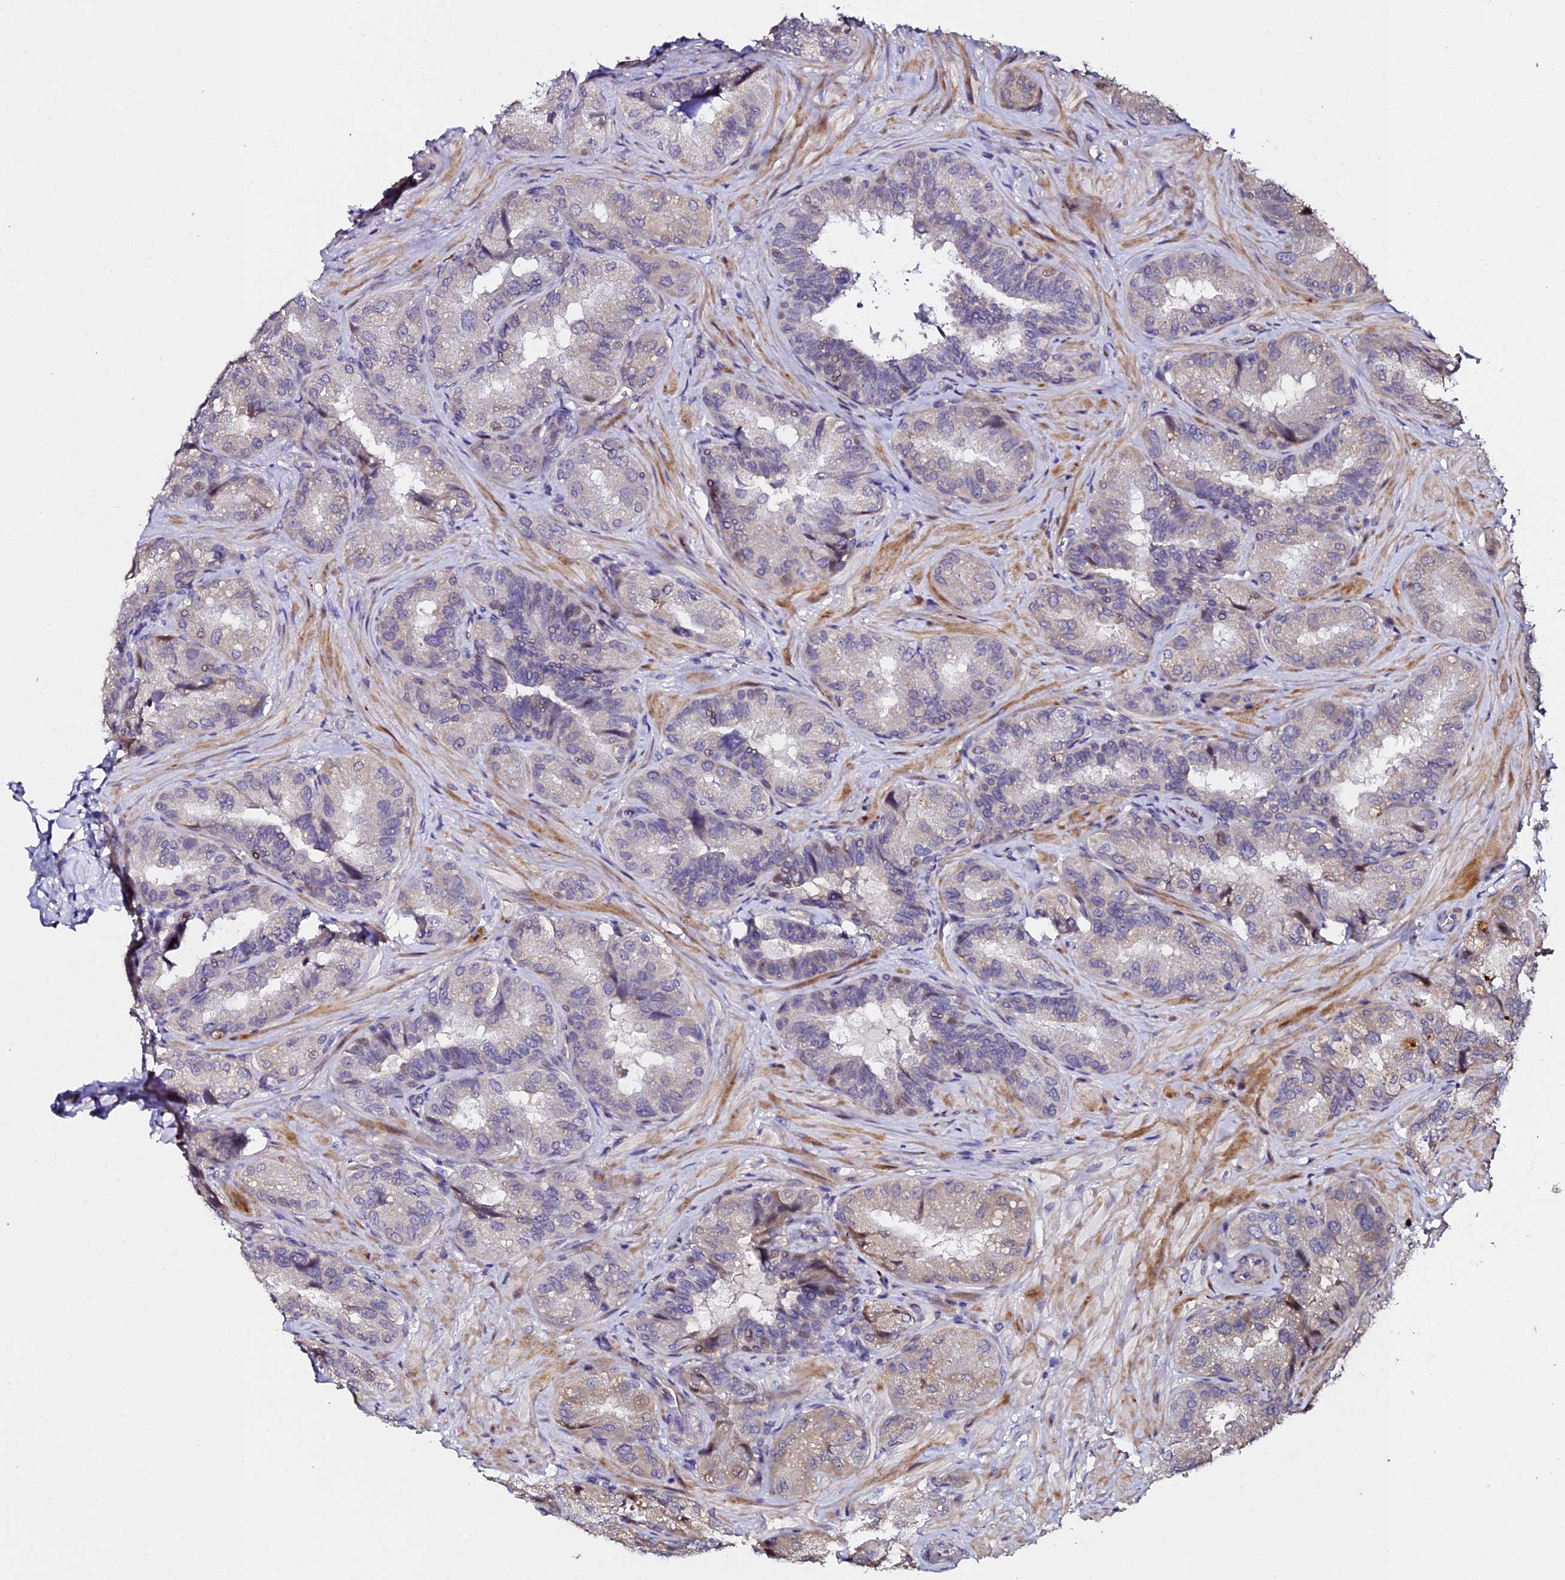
{"staining": {"intensity": "moderate", "quantity": "<25%", "location": "nuclear"}, "tissue": "seminal vesicle", "cell_type": "Glandular cells", "image_type": "normal", "snomed": [{"axis": "morphology", "description": "Normal tissue, NOS"}, {"axis": "topography", "description": "Prostate and seminal vesicle, NOS"}, {"axis": "topography", "description": "Prostate"}, {"axis": "topography", "description": "Seminal veicle"}], "caption": "Immunohistochemical staining of unremarkable human seminal vesicle displays low levels of moderate nuclear staining in approximately <25% of glandular cells. (DAB IHC with brightfield microscopy, high magnification).", "gene": "GPN3", "patient": {"sex": "male", "age": 67}}